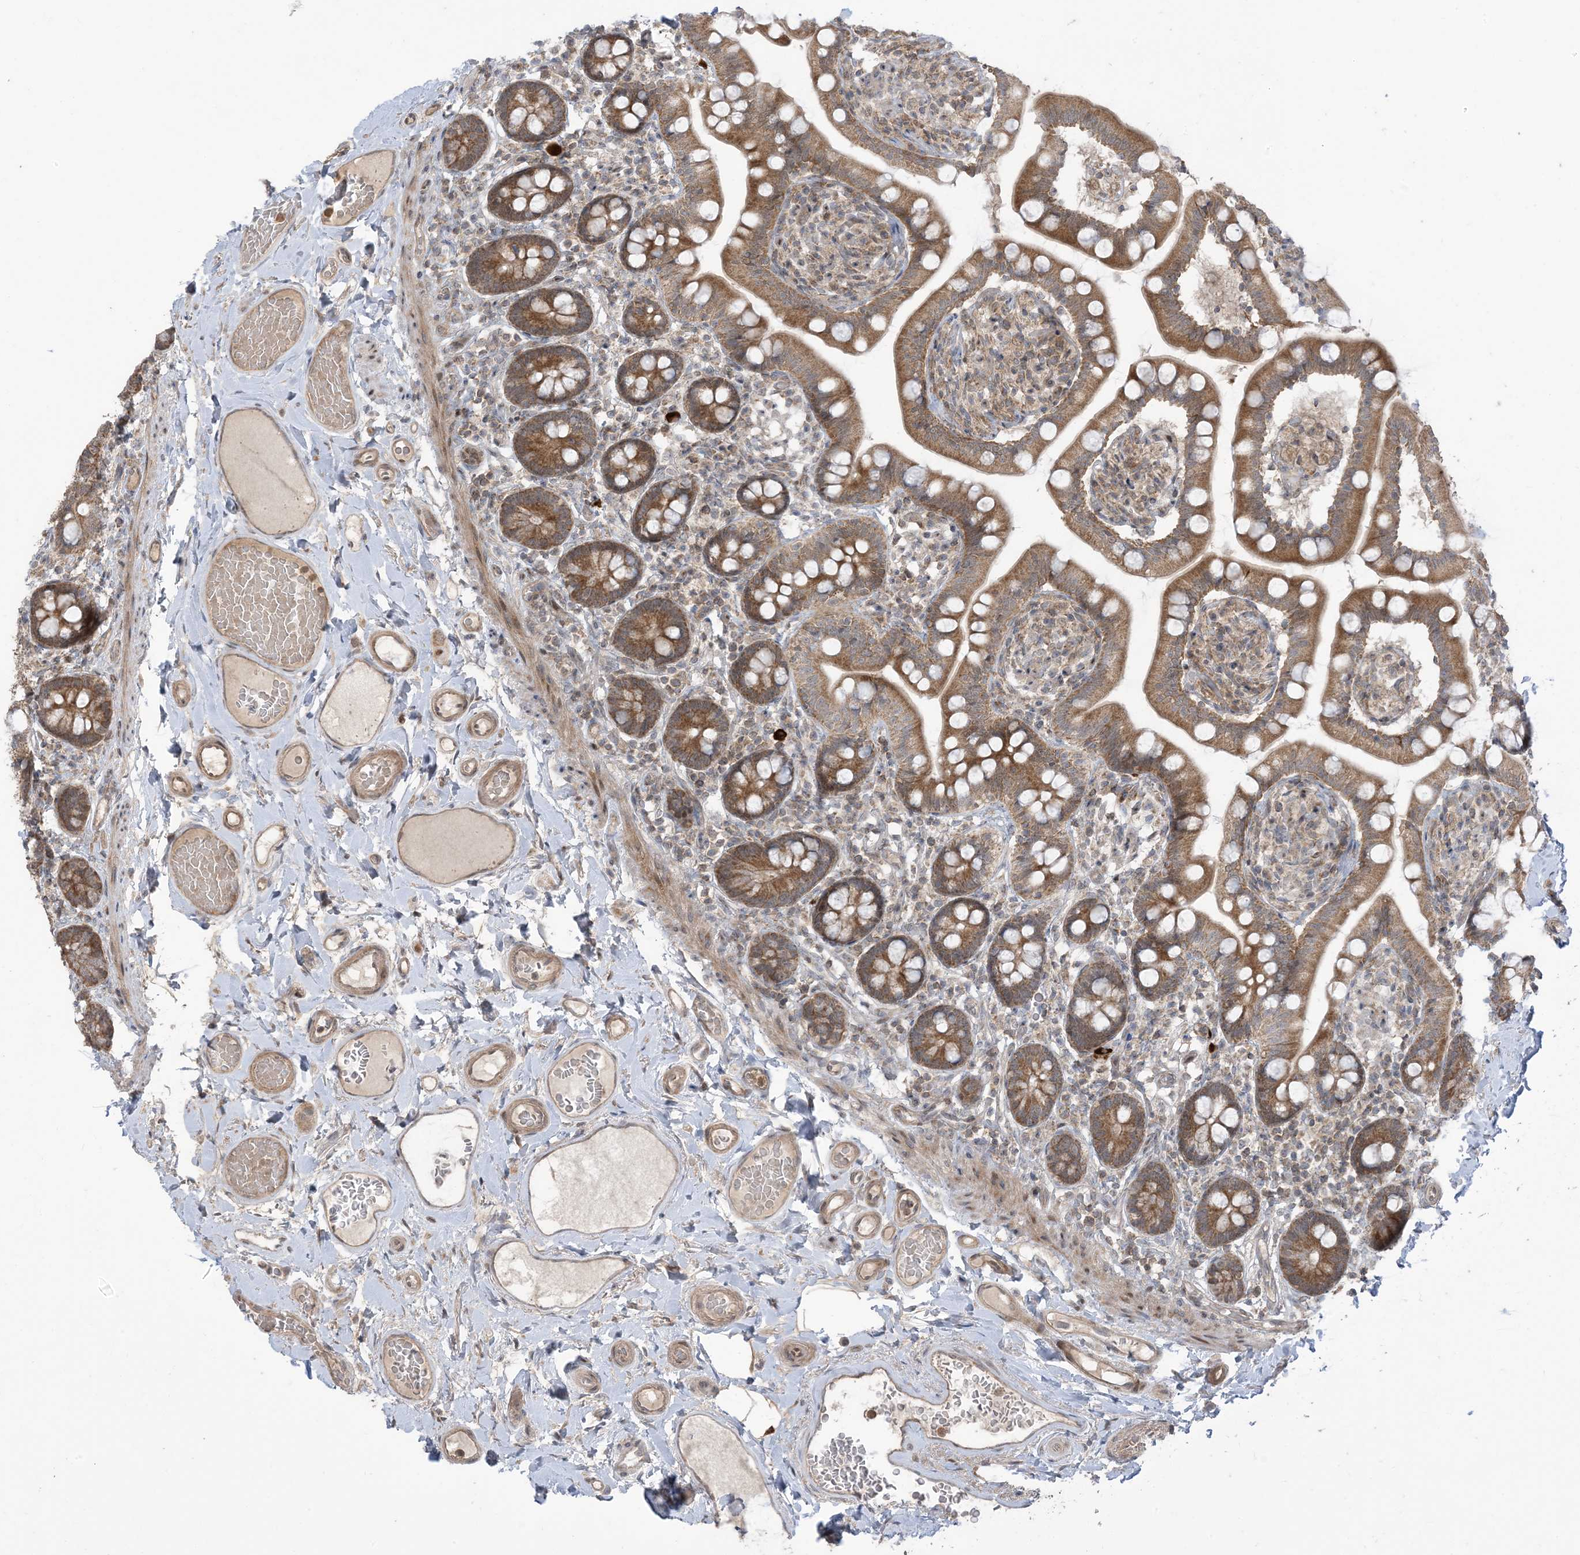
{"staining": {"intensity": "moderate", "quantity": ">75%", "location": "cytoplasmic/membranous"}, "tissue": "small intestine", "cell_type": "Glandular cells", "image_type": "normal", "snomed": [{"axis": "morphology", "description": "Normal tissue, NOS"}, {"axis": "topography", "description": "Small intestine"}], "caption": "The image shows staining of unremarkable small intestine, revealing moderate cytoplasmic/membranous protein expression (brown color) within glandular cells. The staining is performed using DAB brown chromogen to label protein expression. The nuclei are counter-stained blue using hematoxylin.", "gene": "PHLDB2", "patient": {"sex": "female", "age": 64}}